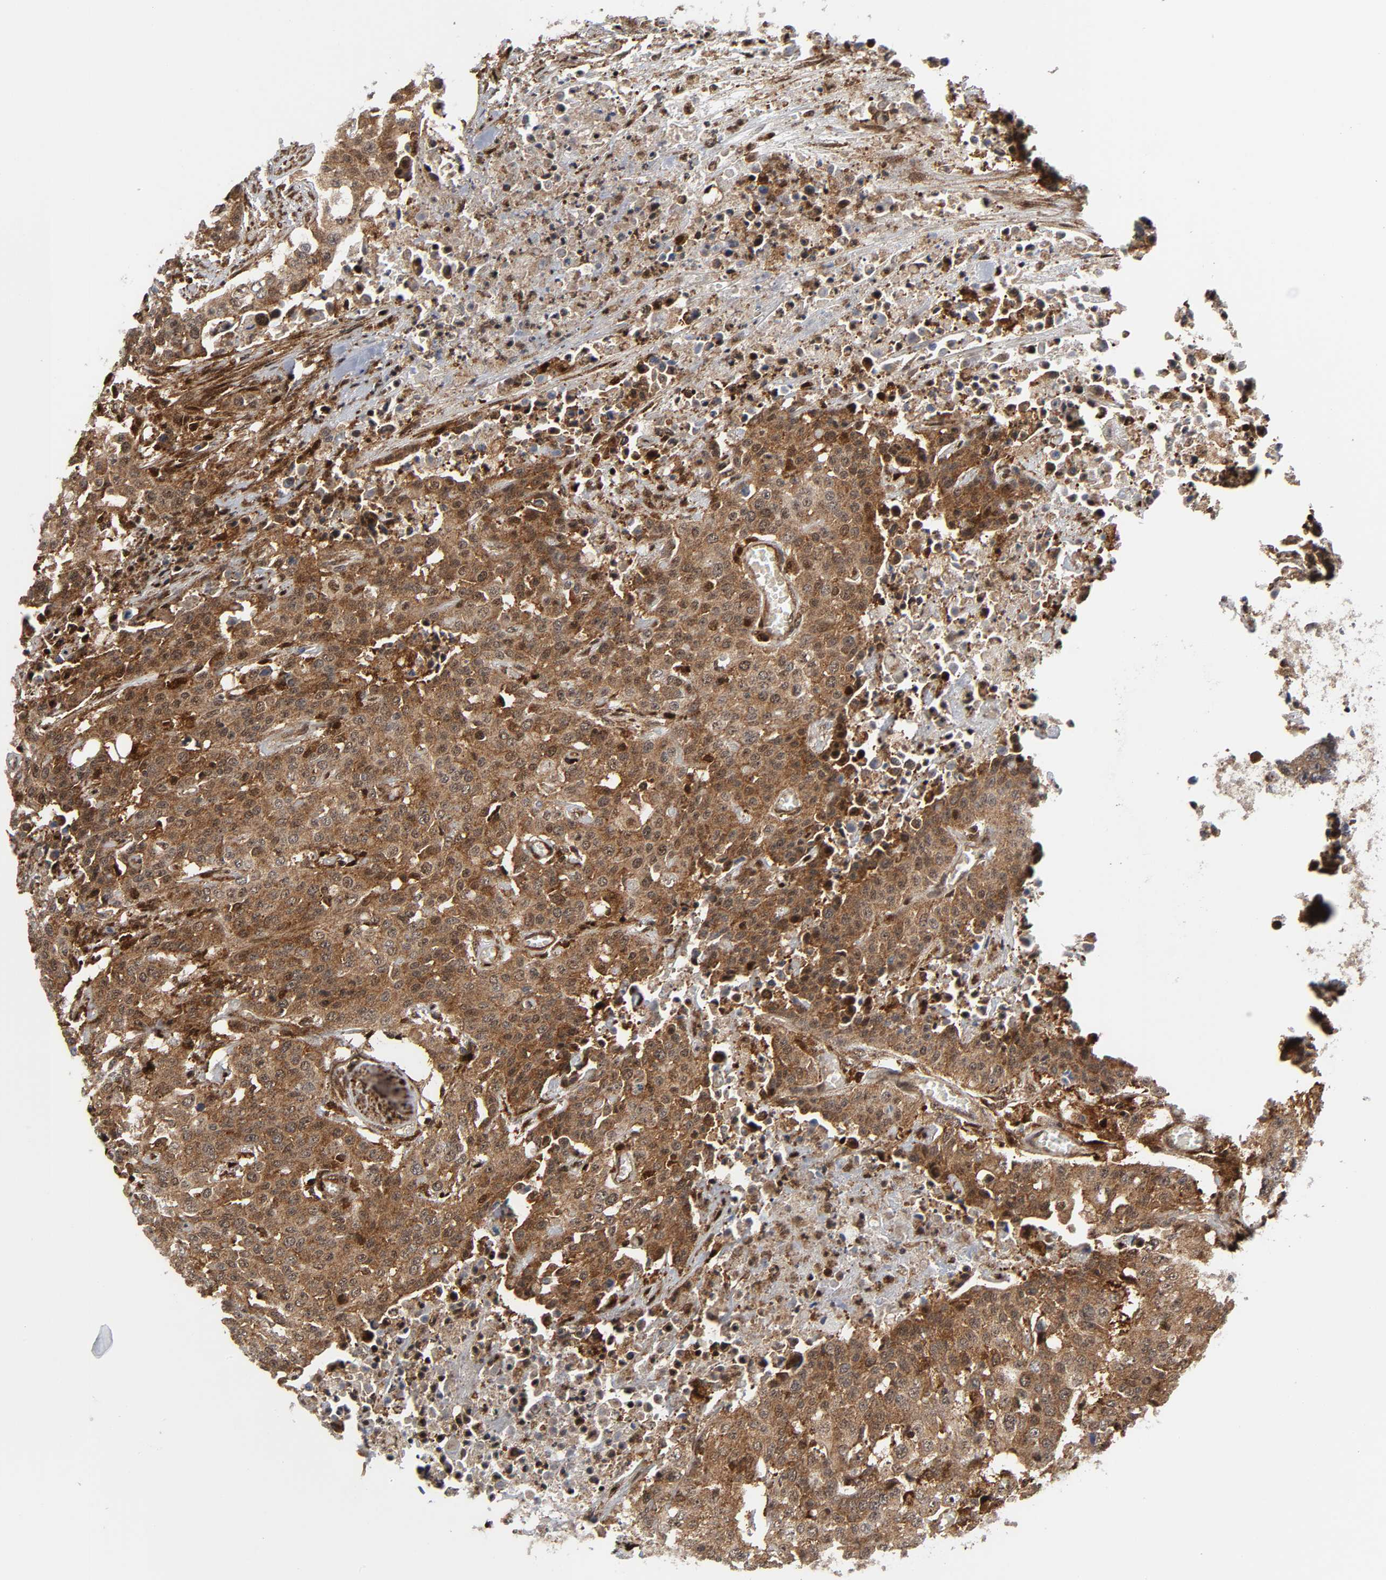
{"staining": {"intensity": "moderate", "quantity": ">75%", "location": "cytoplasmic/membranous"}, "tissue": "urothelial cancer", "cell_type": "Tumor cells", "image_type": "cancer", "snomed": [{"axis": "morphology", "description": "Urothelial carcinoma, High grade"}, {"axis": "topography", "description": "Urinary bladder"}], "caption": "Immunohistochemical staining of high-grade urothelial carcinoma reveals medium levels of moderate cytoplasmic/membranous protein staining in approximately >75% of tumor cells.", "gene": "MAPK1", "patient": {"sex": "male", "age": 74}}